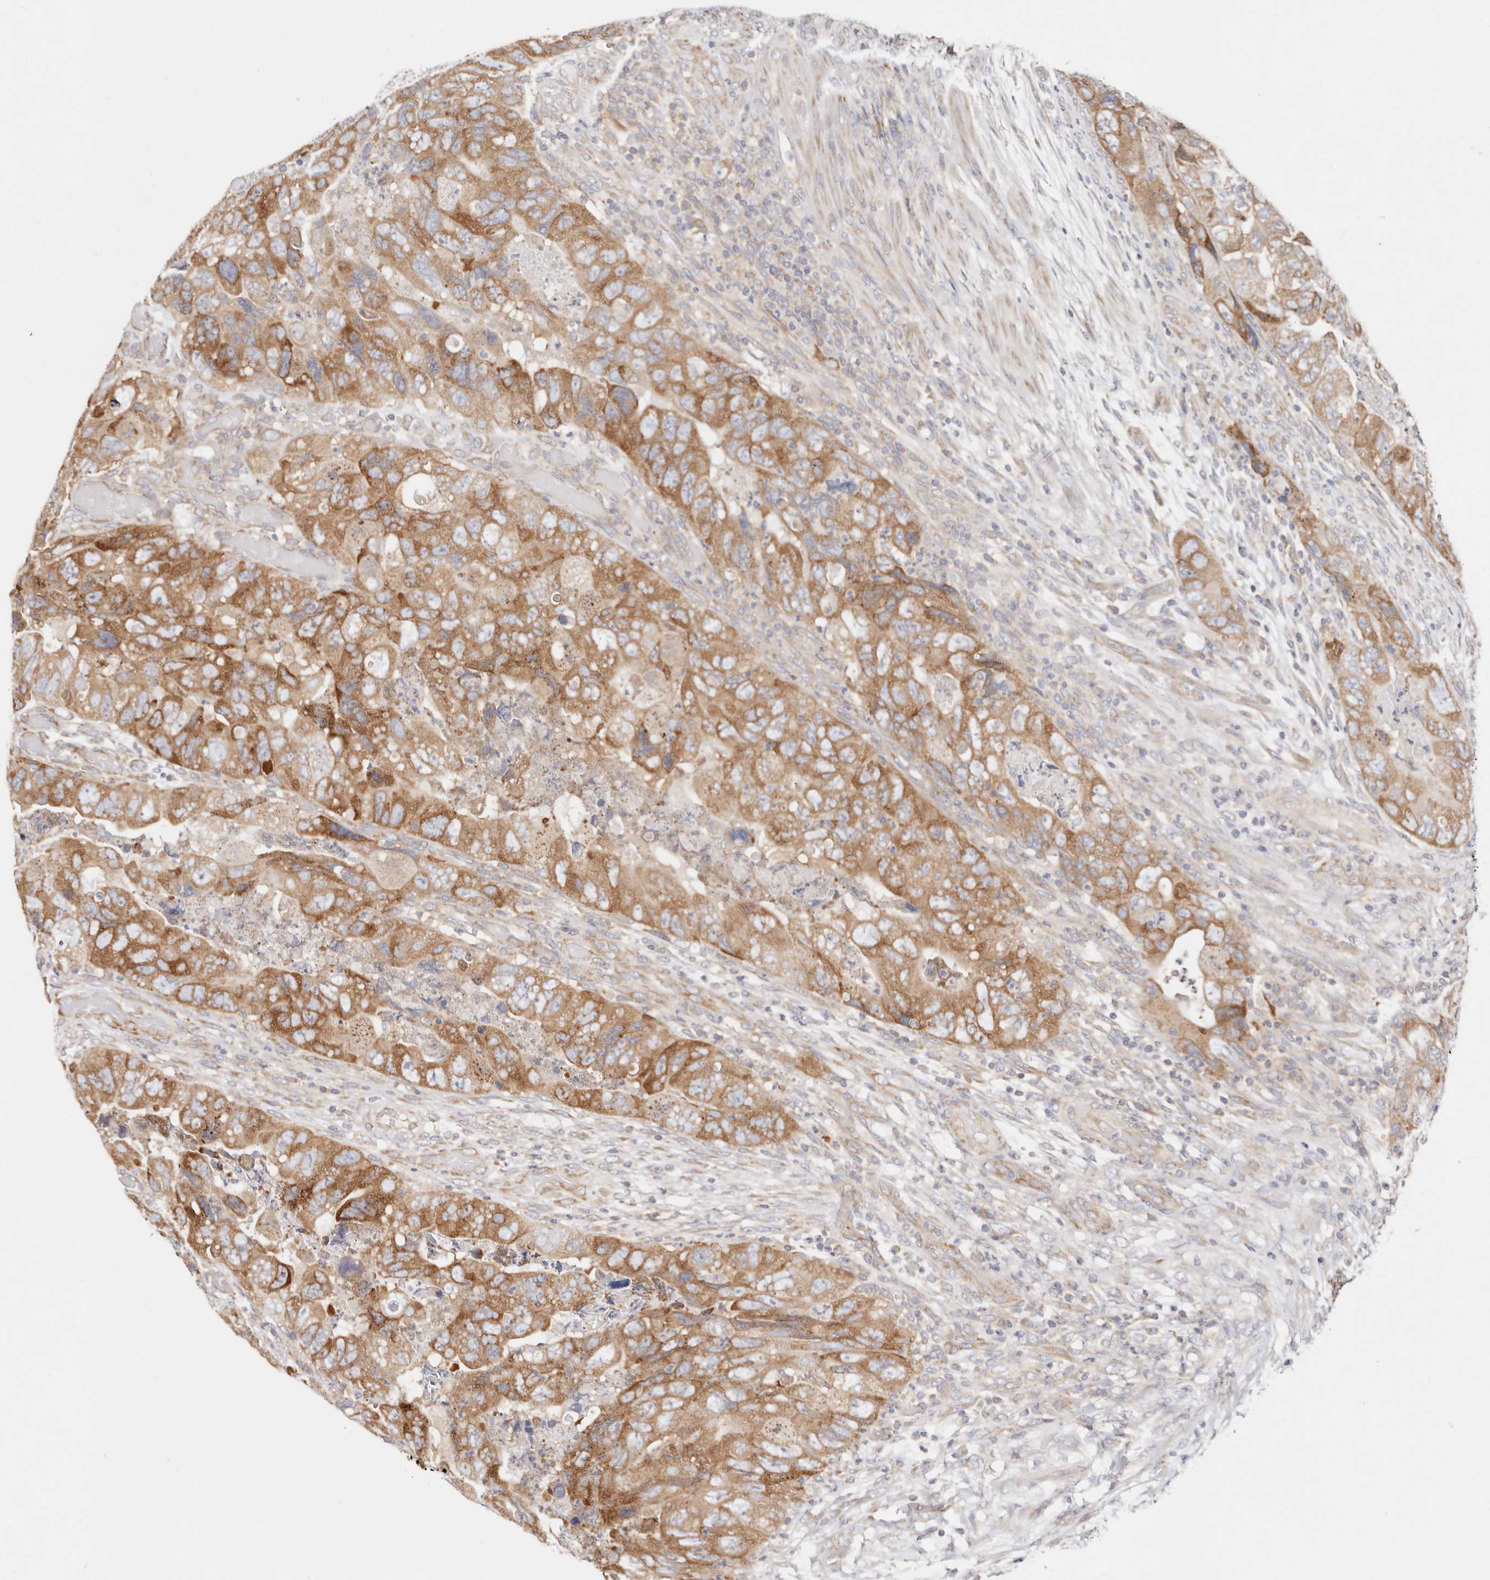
{"staining": {"intensity": "moderate", "quantity": ">75%", "location": "cytoplasmic/membranous"}, "tissue": "colorectal cancer", "cell_type": "Tumor cells", "image_type": "cancer", "snomed": [{"axis": "morphology", "description": "Adenocarcinoma, NOS"}, {"axis": "topography", "description": "Rectum"}], "caption": "Protein expression analysis of colorectal adenocarcinoma shows moderate cytoplasmic/membranous expression in about >75% of tumor cells.", "gene": "GNA13", "patient": {"sex": "male", "age": 63}}